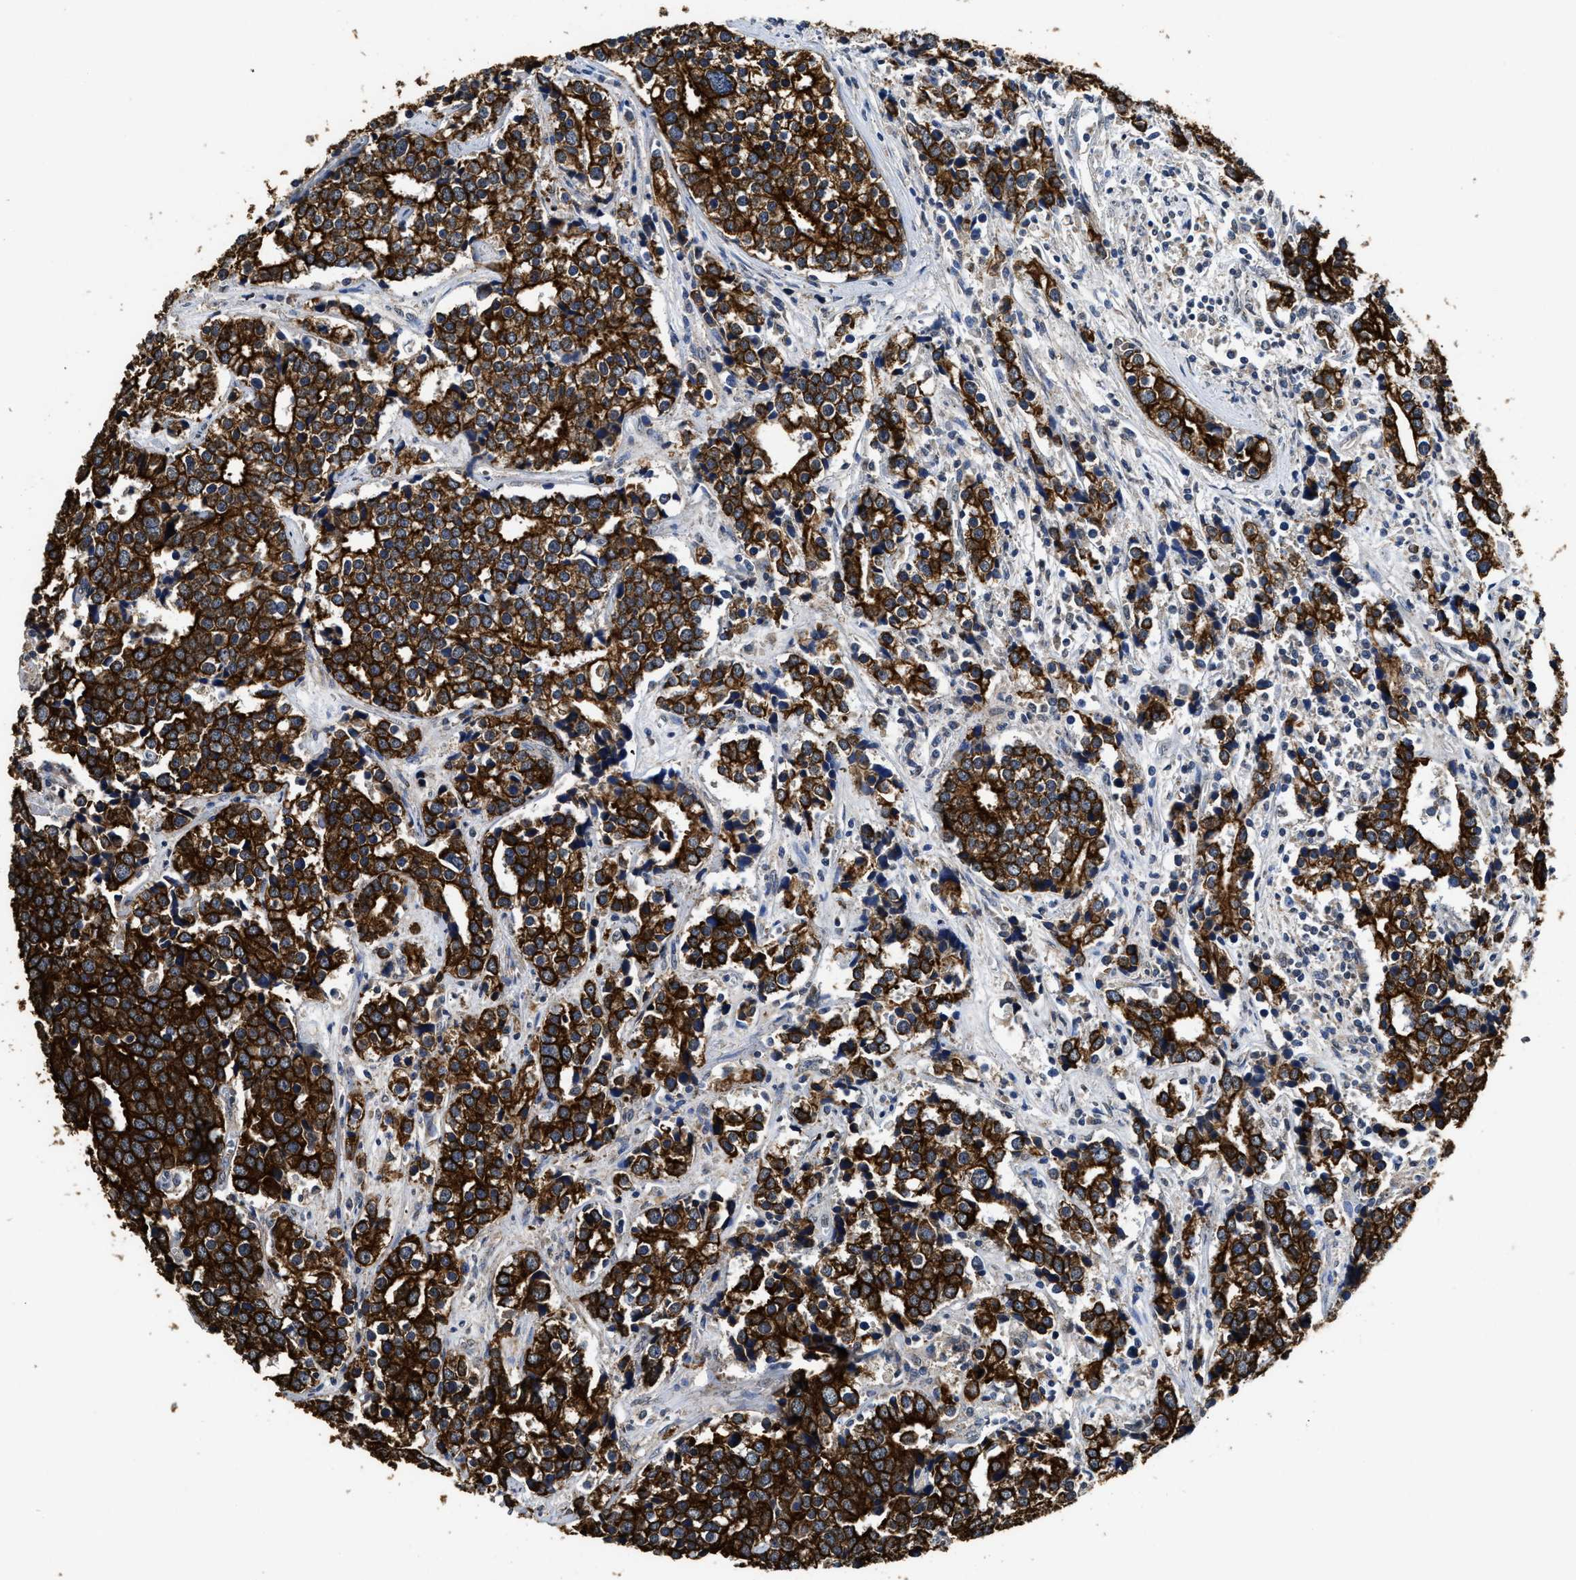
{"staining": {"intensity": "strong", "quantity": ">75%", "location": "cytoplasmic/membranous"}, "tissue": "prostate cancer", "cell_type": "Tumor cells", "image_type": "cancer", "snomed": [{"axis": "morphology", "description": "Adenocarcinoma, High grade"}, {"axis": "topography", "description": "Prostate"}], "caption": "There is high levels of strong cytoplasmic/membranous expression in tumor cells of prostate cancer, as demonstrated by immunohistochemical staining (brown color).", "gene": "CTNNA1", "patient": {"sex": "male", "age": 71}}